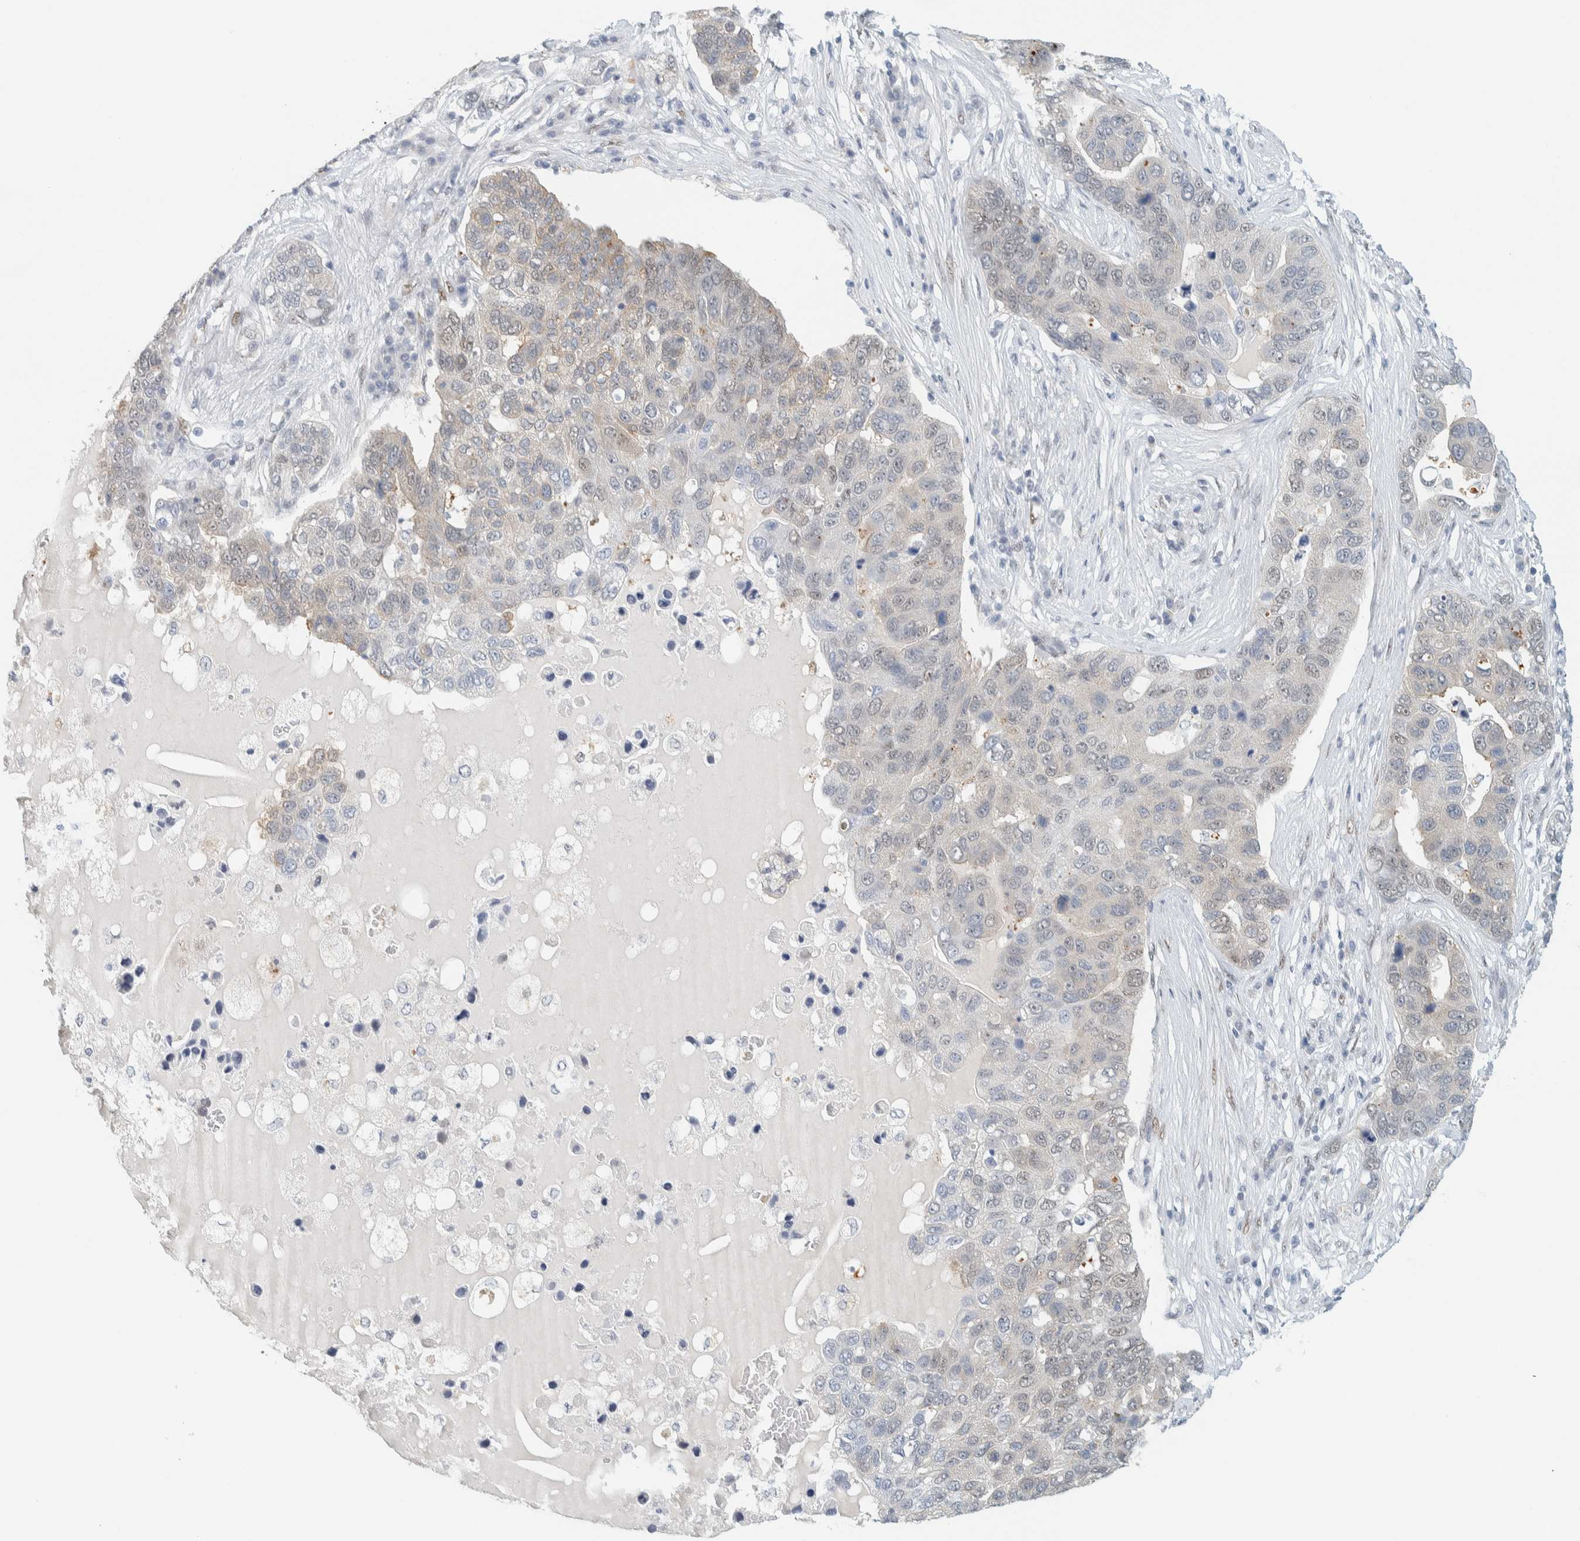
{"staining": {"intensity": "weak", "quantity": "<25%", "location": "nuclear"}, "tissue": "pancreatic cancer", "cell_type": "Tumor cells", "image_type": "cancer", "snomed": [{"axis": "morphology", "description": "Adenocarcinoma, NOS"}, {"axis": "topography", "description": "Pancreas"}], "caption": "Tumor cells show no significant protein staining in adenocarcinoma (pancreatic). The staining was performed using DAB (3,3'-diaminobenzidine) to visualize the protein expression in brown, while the nuclei were stained in blue with hematoxylin (Magnification: 20x).", "gene": "ZNF683", "patient": {"sex": "female", "age": 61}}